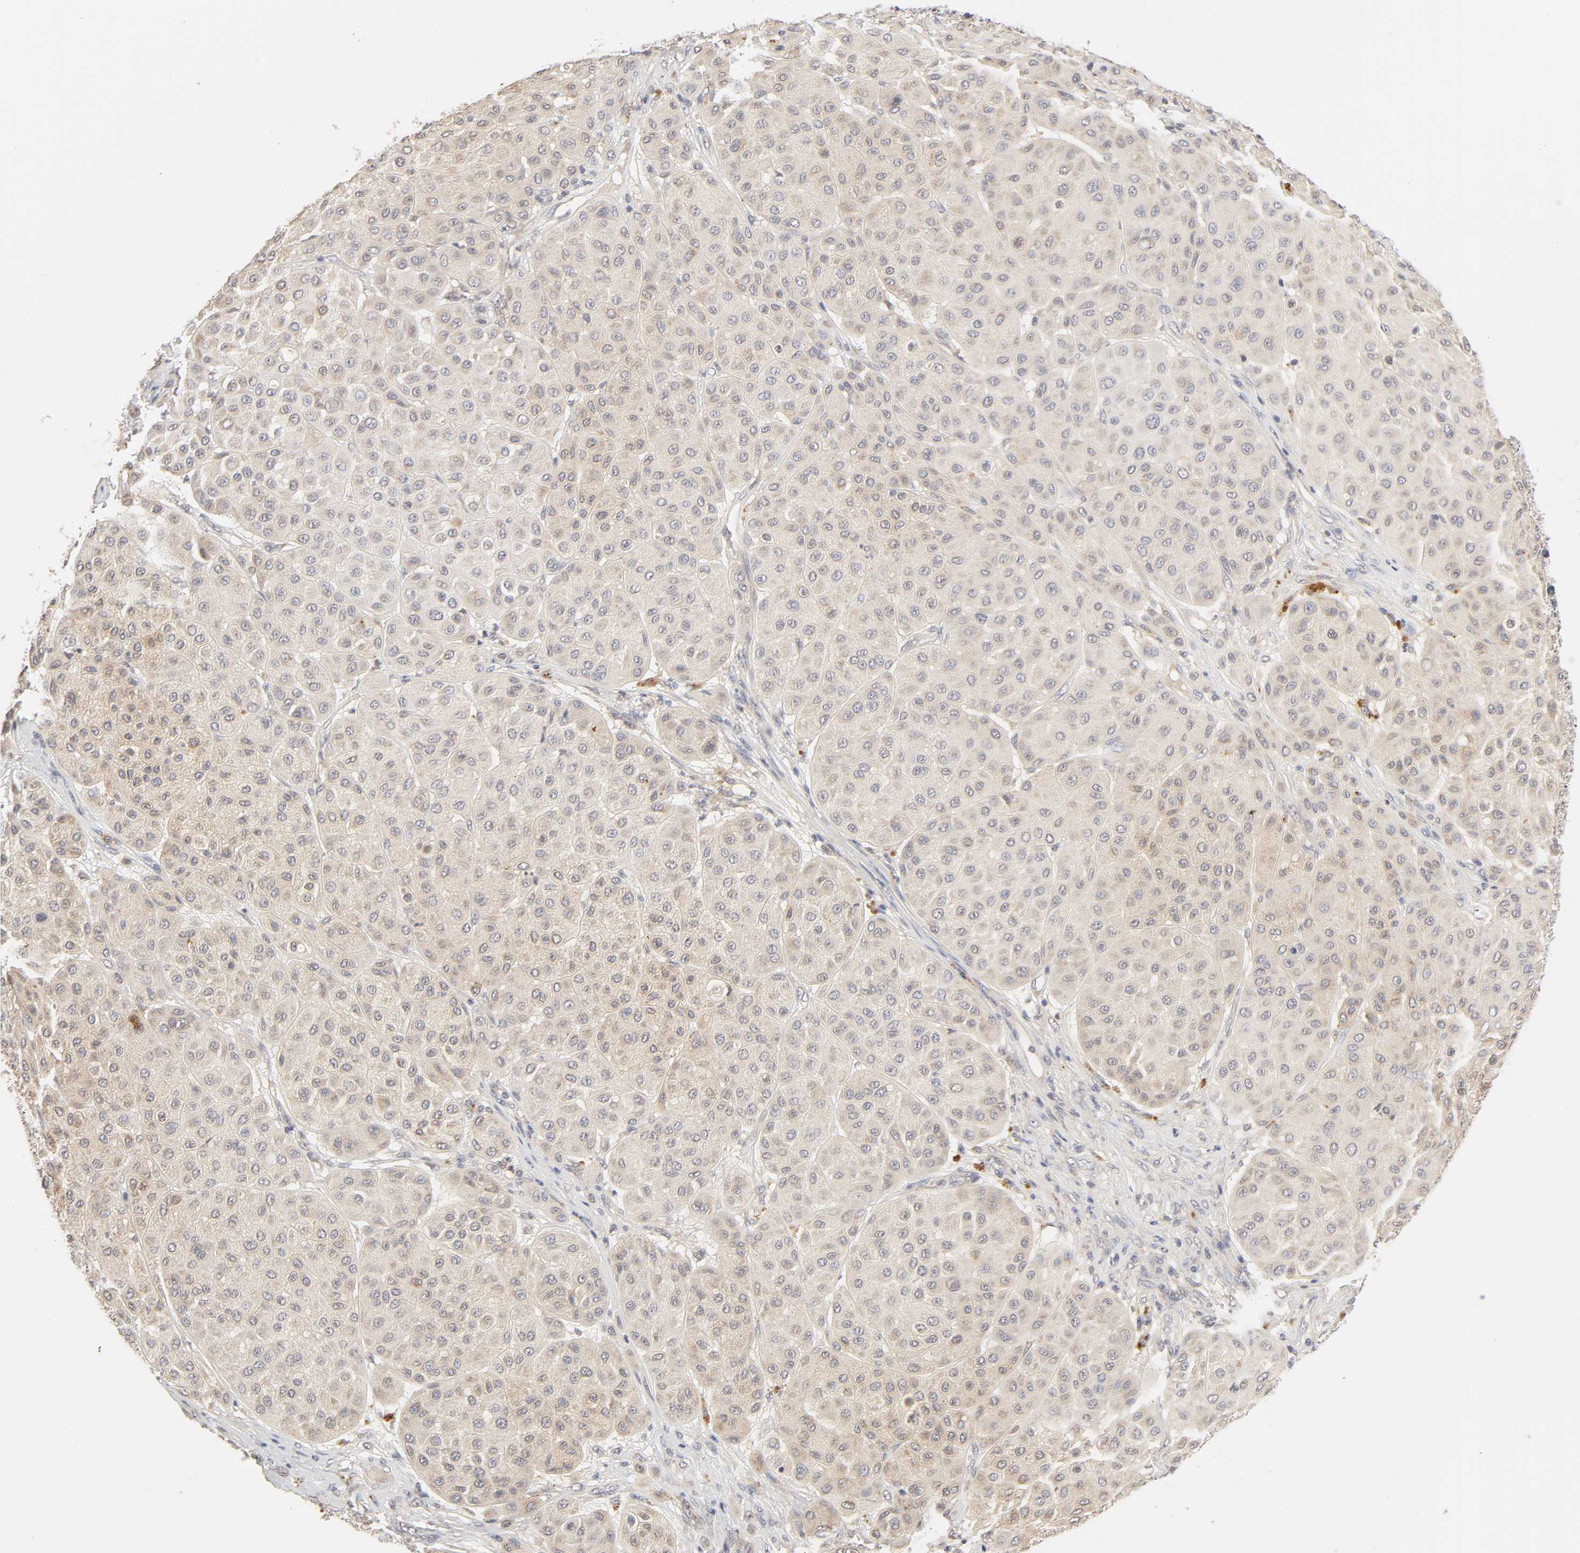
{"staining": {"intensity": "weak", "quantity": "25%-75%", "location": "cytoplasmic/membranous"}, "tissue": "melanoma", "cell_type": "Tumor cells", "image_type": "cancer", "snomed": [{"axis": "morphology", "description": "Normal tissue, NOS"}, {"axis": "morphology", "description": "Malignant melanoma, Metastatic site"}, {"axis": "topography", "description": "Skin"}], "caption": "The micrograph exhibits a brown stain indicating the presence of a protein in the cytoplasmic/membranous of tumor cells in malignant melanoma (metastatic site).", "gene": "CXADR", "patient": {"sex": "male", "age": 41}}